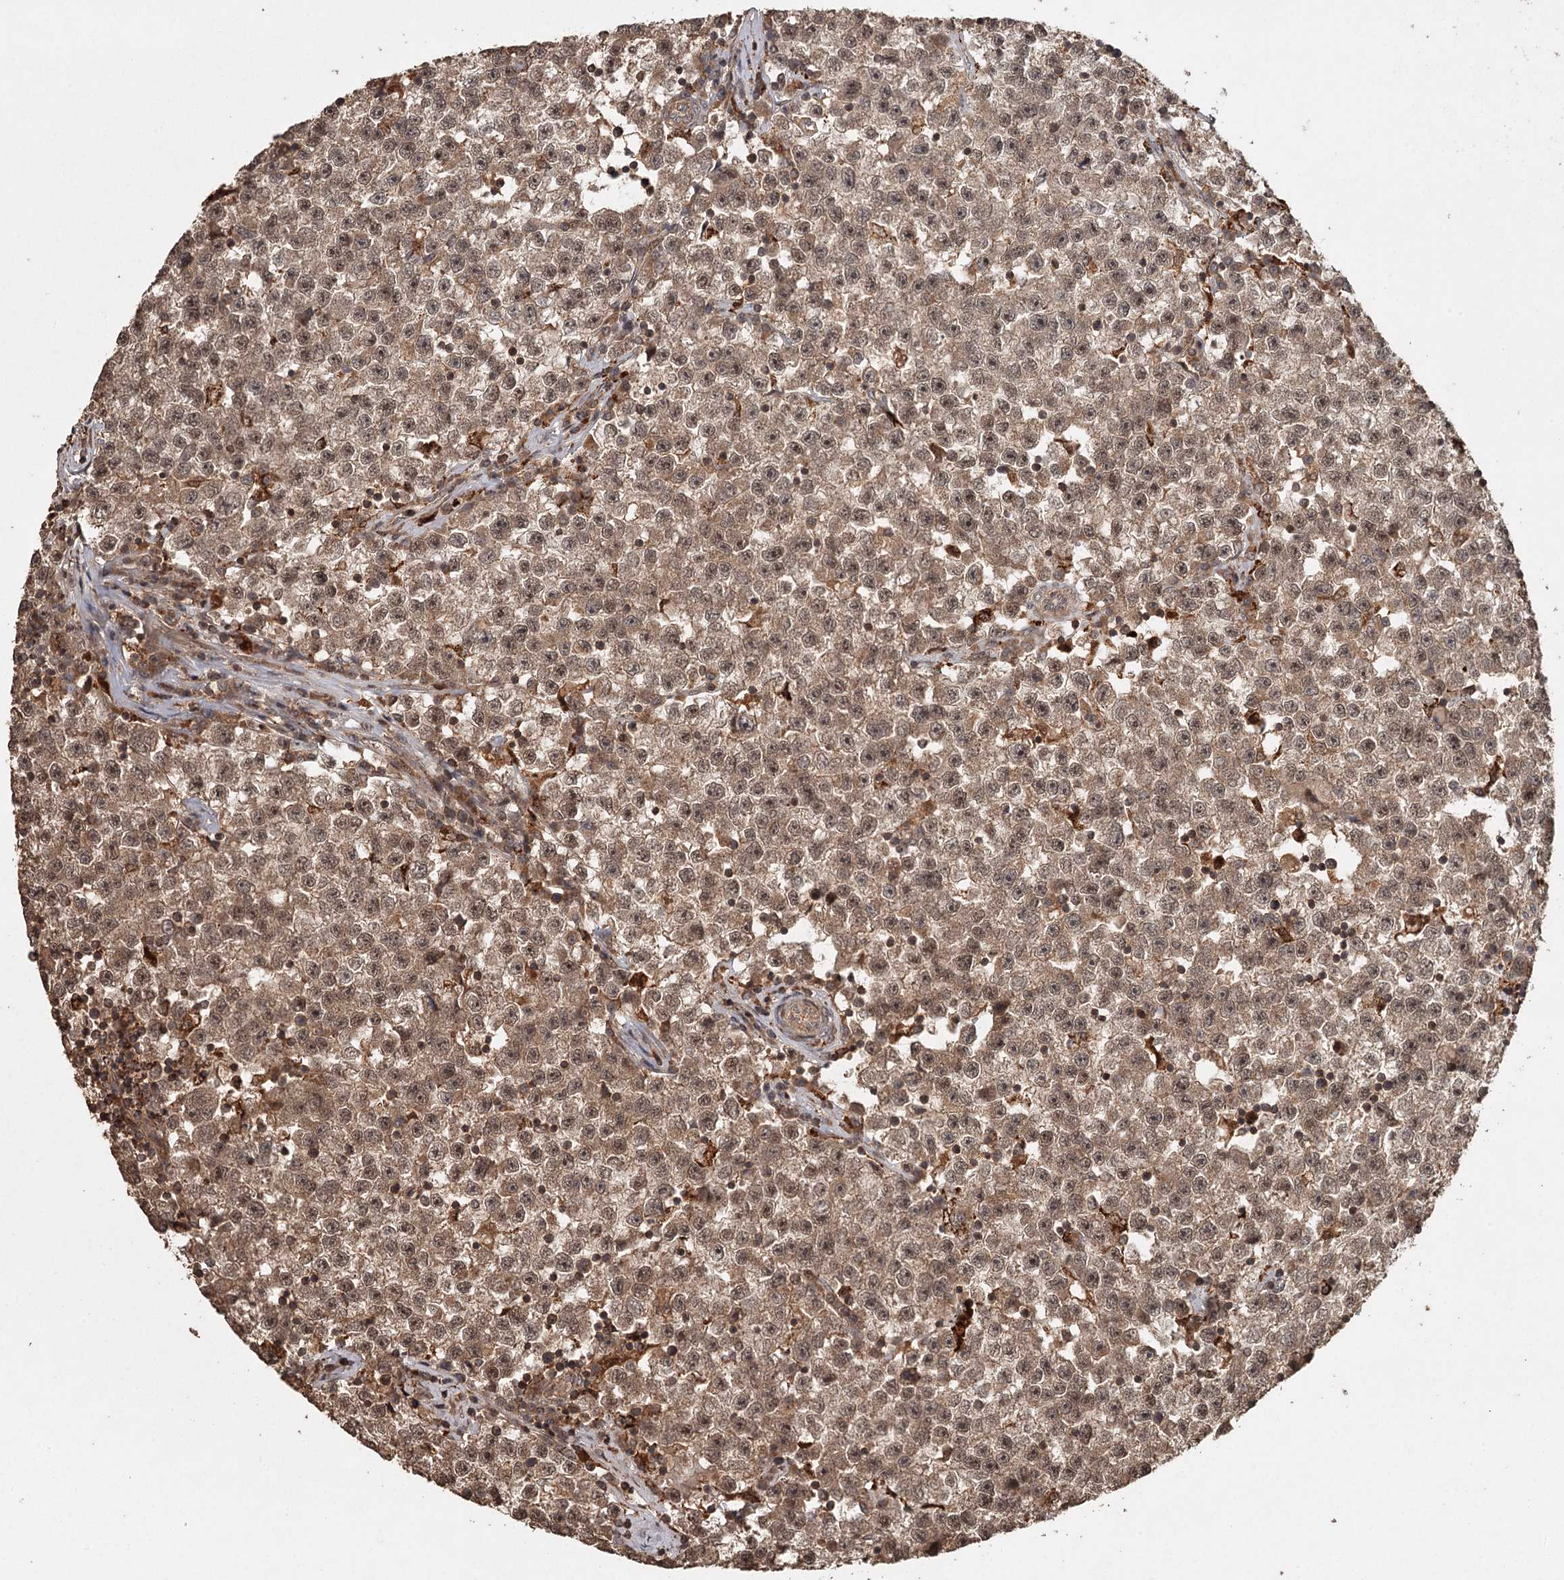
{"staining": {"intensity": "moderate", "quantity": ">75%", "location": "cytoplasmic/membranous"}, "tissue": "testis cancer", "cell_type": "Tumor cells", "image_type": "cancer", "snomed": [{"axis": "morphology", "description": "Seminoma, NOS"}, {"axis": "topography", "description": "Testis"}], "caption": "Immunohistochemical staining of seminoma (testis) displays medium levels of moderate cytoplasmic/membranous protein positivity in about >75% of tumor cells.", "gene": "FAXC", "patient": {"sex": "male", "age": 22}}